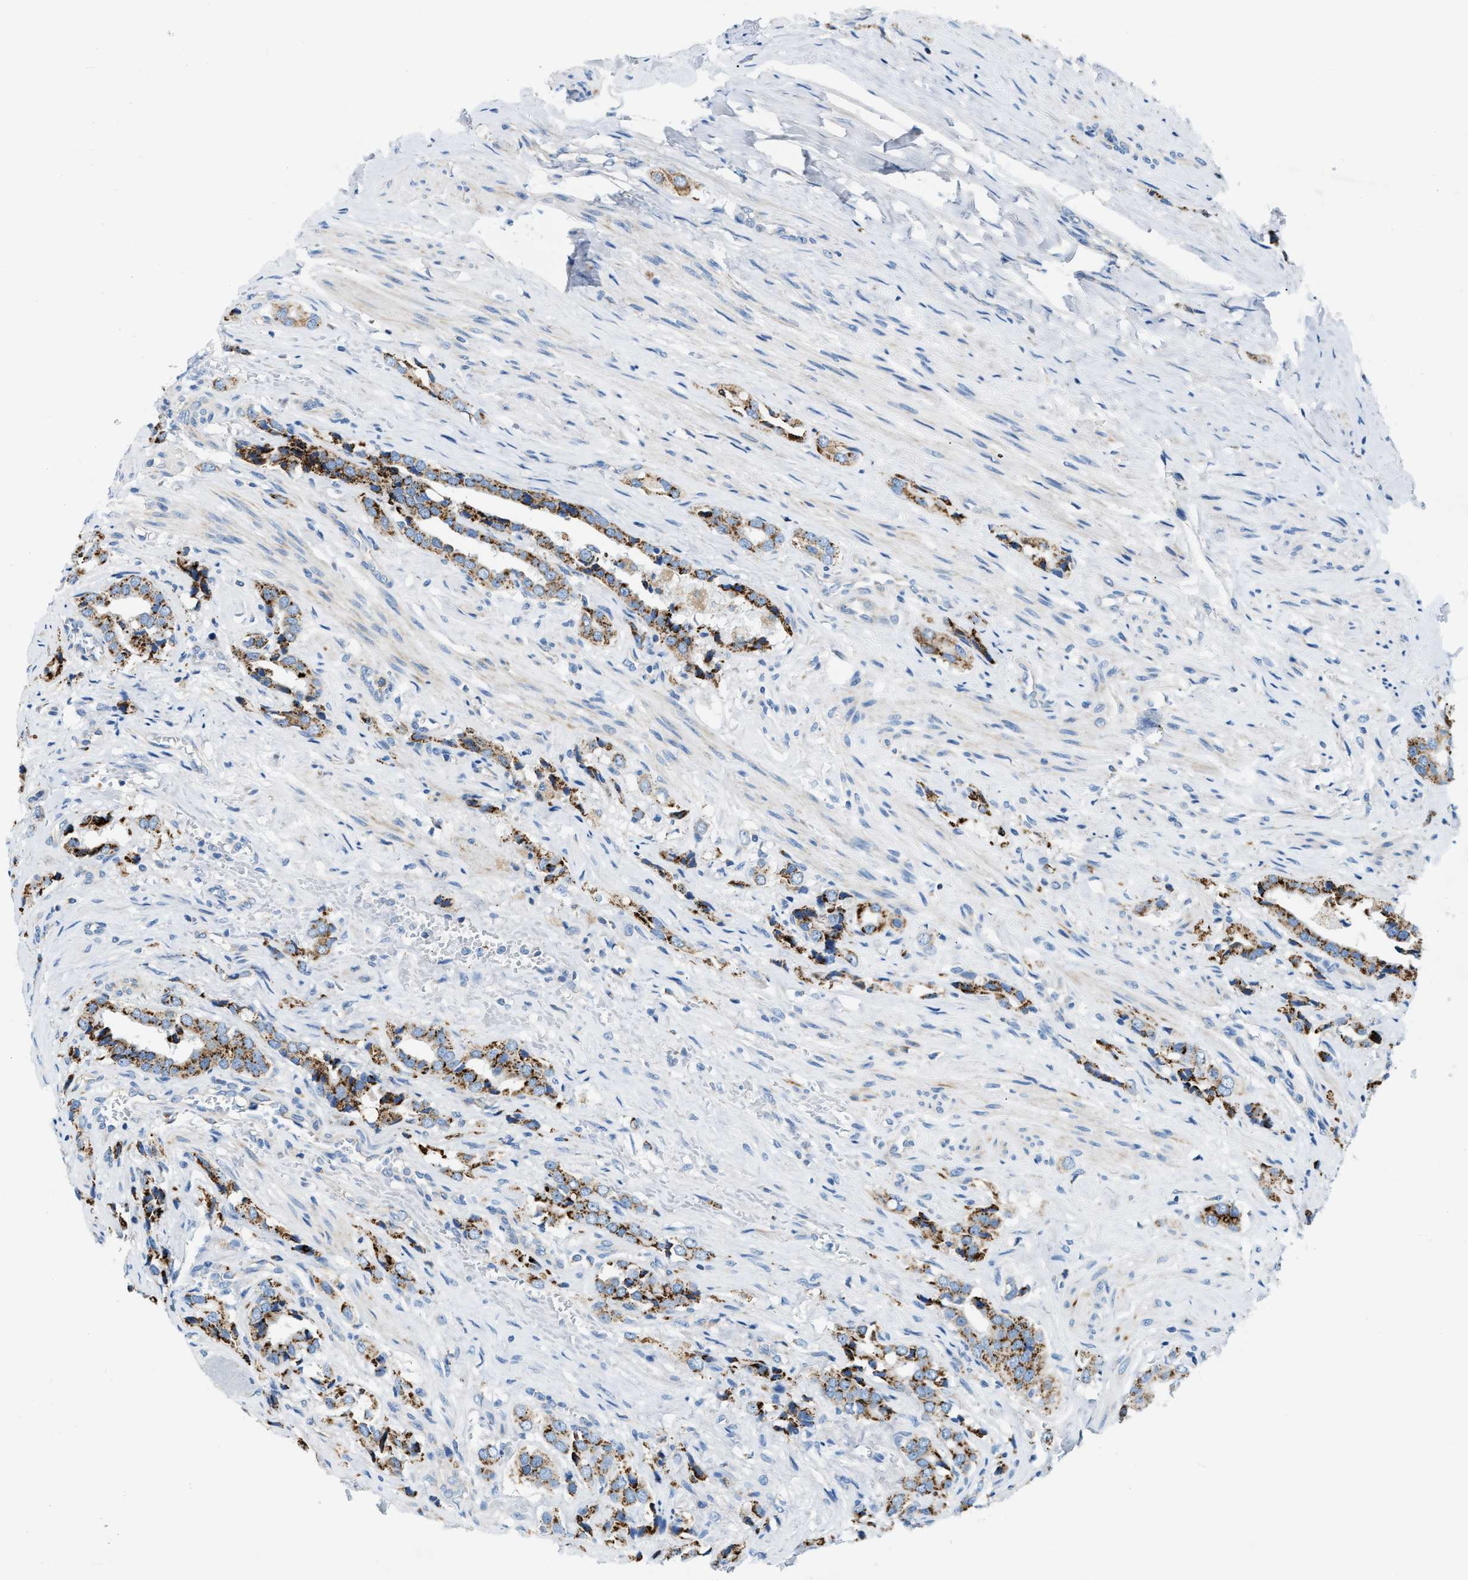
{"staining": {"intensity": "moderate", "quantity": ">75%", "location": "cytoplasmic/membranous"}, "tissue": "prostate cancer", "cell_type": "Tumor cells", "image_type": "cancer", "snomed": [{"axis": "morphology", "description": "Adenocarcinoma, High grade"}, {"axis": "topography", "description": "Prostate"}], "caption": "A brown stain highlights moderate cytoplasmic/membranous expression of a protein in prostate cancer tumor cells.", "gene": "JADE1", "patient": {"sex": "male", "age": 52}}